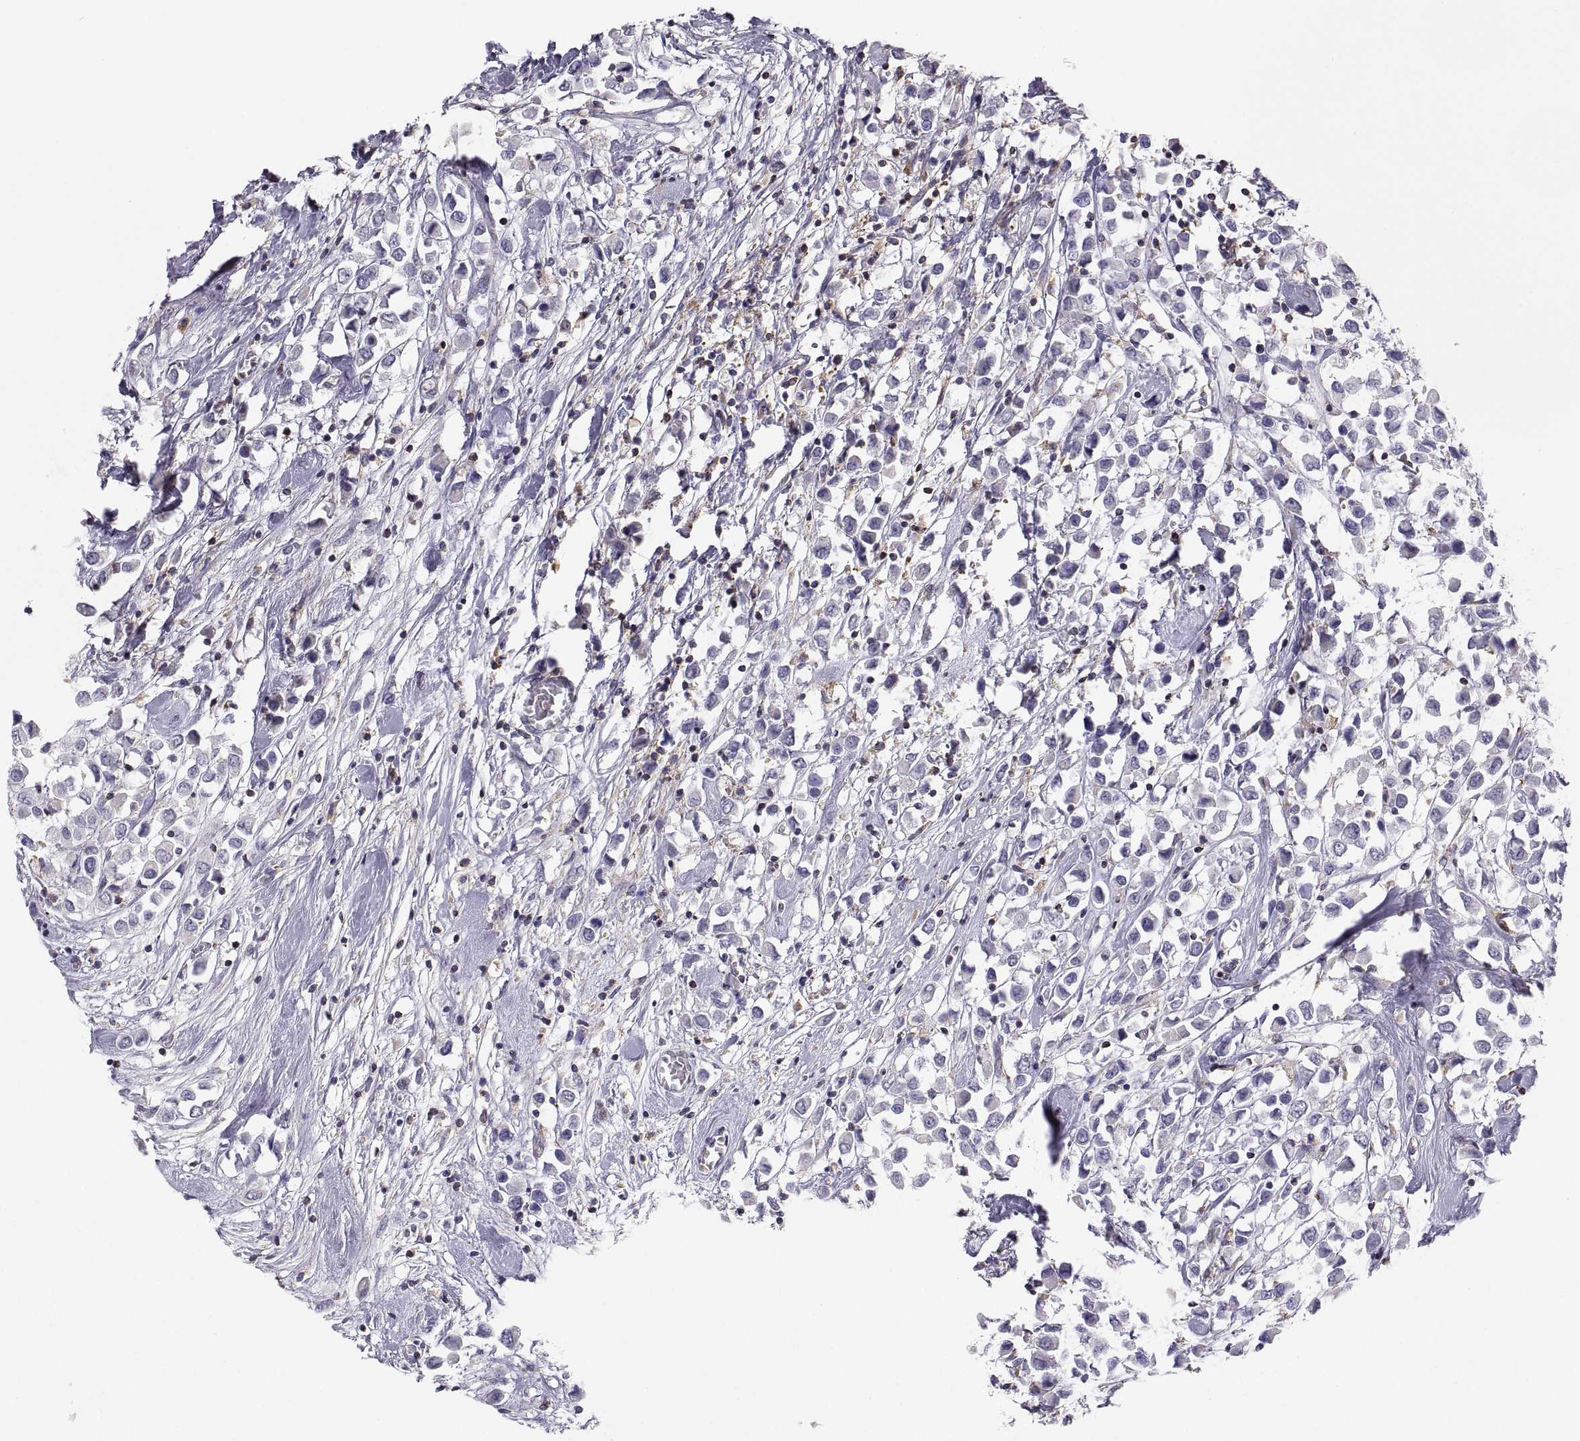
{"staining": {"intensity": "negative", "quantity": "none", "location": "none"}, "tissue": "breast cancer", "cell_type": "Tumor cells", "image_type": "cancer", "snomed": [{"axis": "morphology", "description": "Duct carcinoma"}, {"axis": "topography", "description": "Breast"}], "caption": "DAB (3,3'-diaminobenzidine) immunohistochemical staining of breast cancer shows no significant expression in tumor cells.", "gene": "ERO1A", "patient": {"sex": "female", "age": 61}}